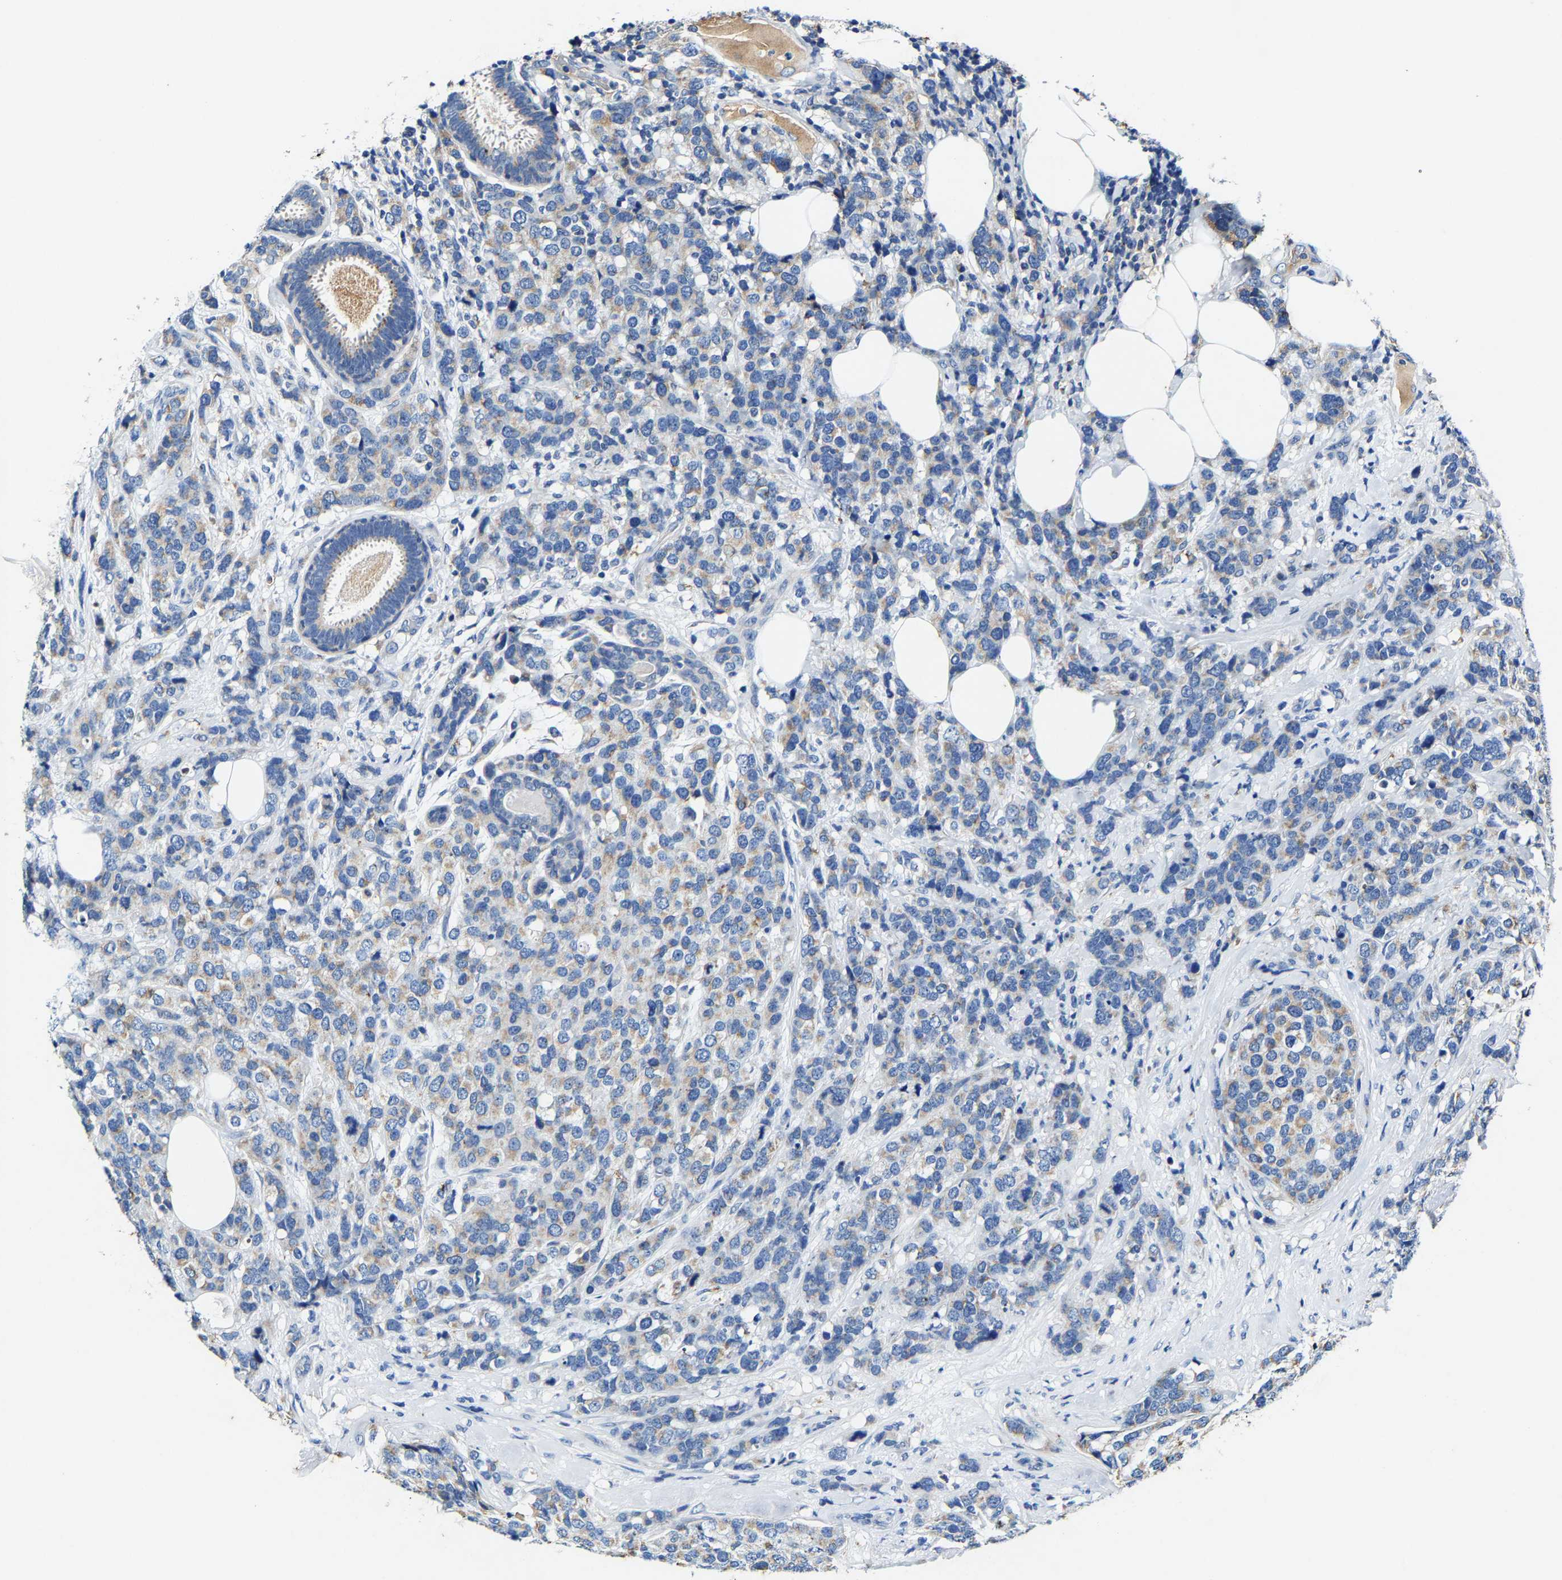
{"staining": {"intensity": "weak", "quantity": "25%-75%", "location": "cytoplasmic/membranous"}, "tissue": "breast cancer", "cell_type": "Tumor cells", "image_type": "cancer", "snomed": [{"axis": "morphology", "description": "Lobular carcinoma"}, {"axis": "topography", "description": "Breast"}], "caption": "The histopathology image displays immunohistochemical staining of breast cancer. There is weak cytoplasmic/membranous staining is appreciated in approximately 25%-75% of tumor cells.", "gene": "SLC25A25", "patient": {"sex": "female", "age": 59}}